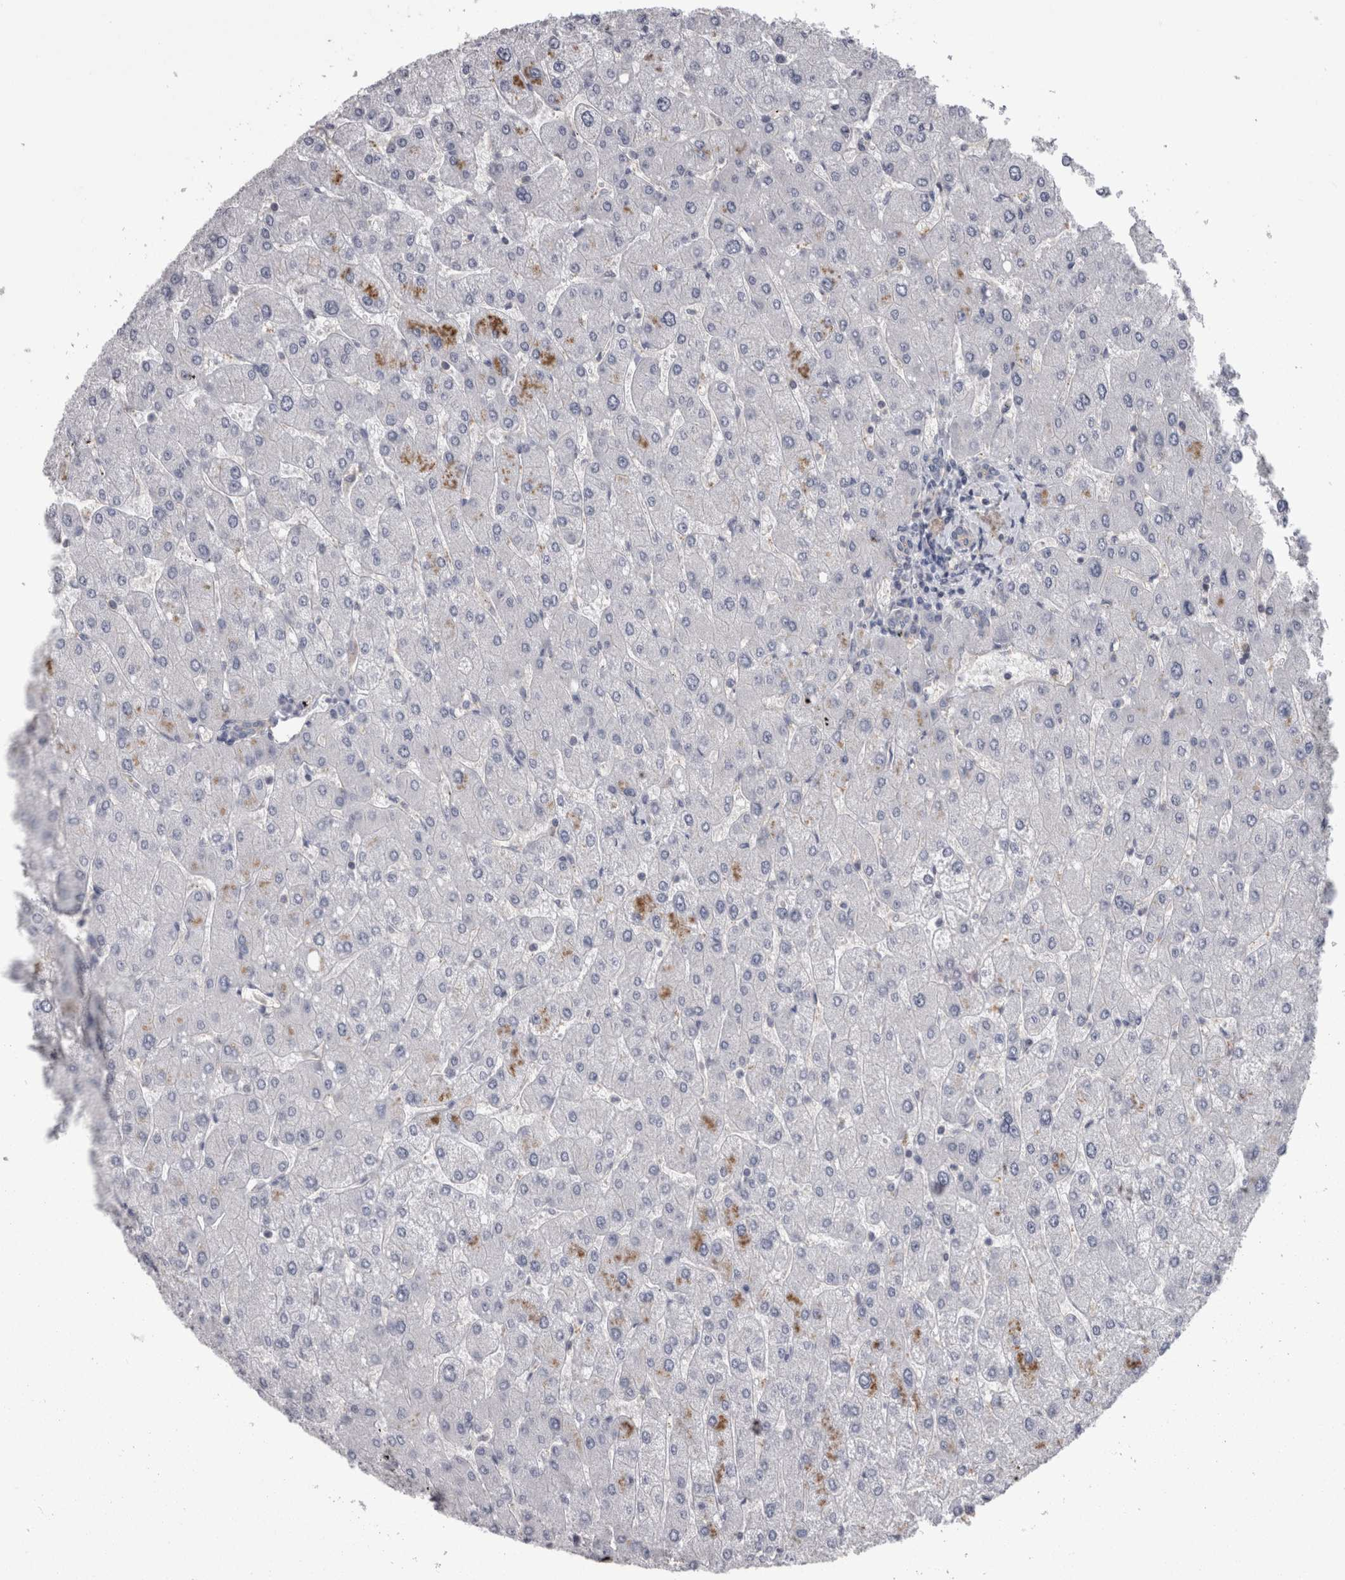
{"staining": {"intensity": "negative", "quantity": "none", "location": "none"}, "tissue": "liver", "cell_type": "Cholangiocytes", "image_type": "normal", "snomed": [{"axis": "morphology", "description": "Normal tissue, NOS"}, {"axis": "topography", "description": "Liver"}], "caption": "IHC histopathology image of unremarkable liver: human liver stained with DAB (3,3'-diaminobenzidine) exhibits no significant protein expression in cholangiocytes.", "gene": "LYZL6", "patient": {"sex": "male", "age": 55}}